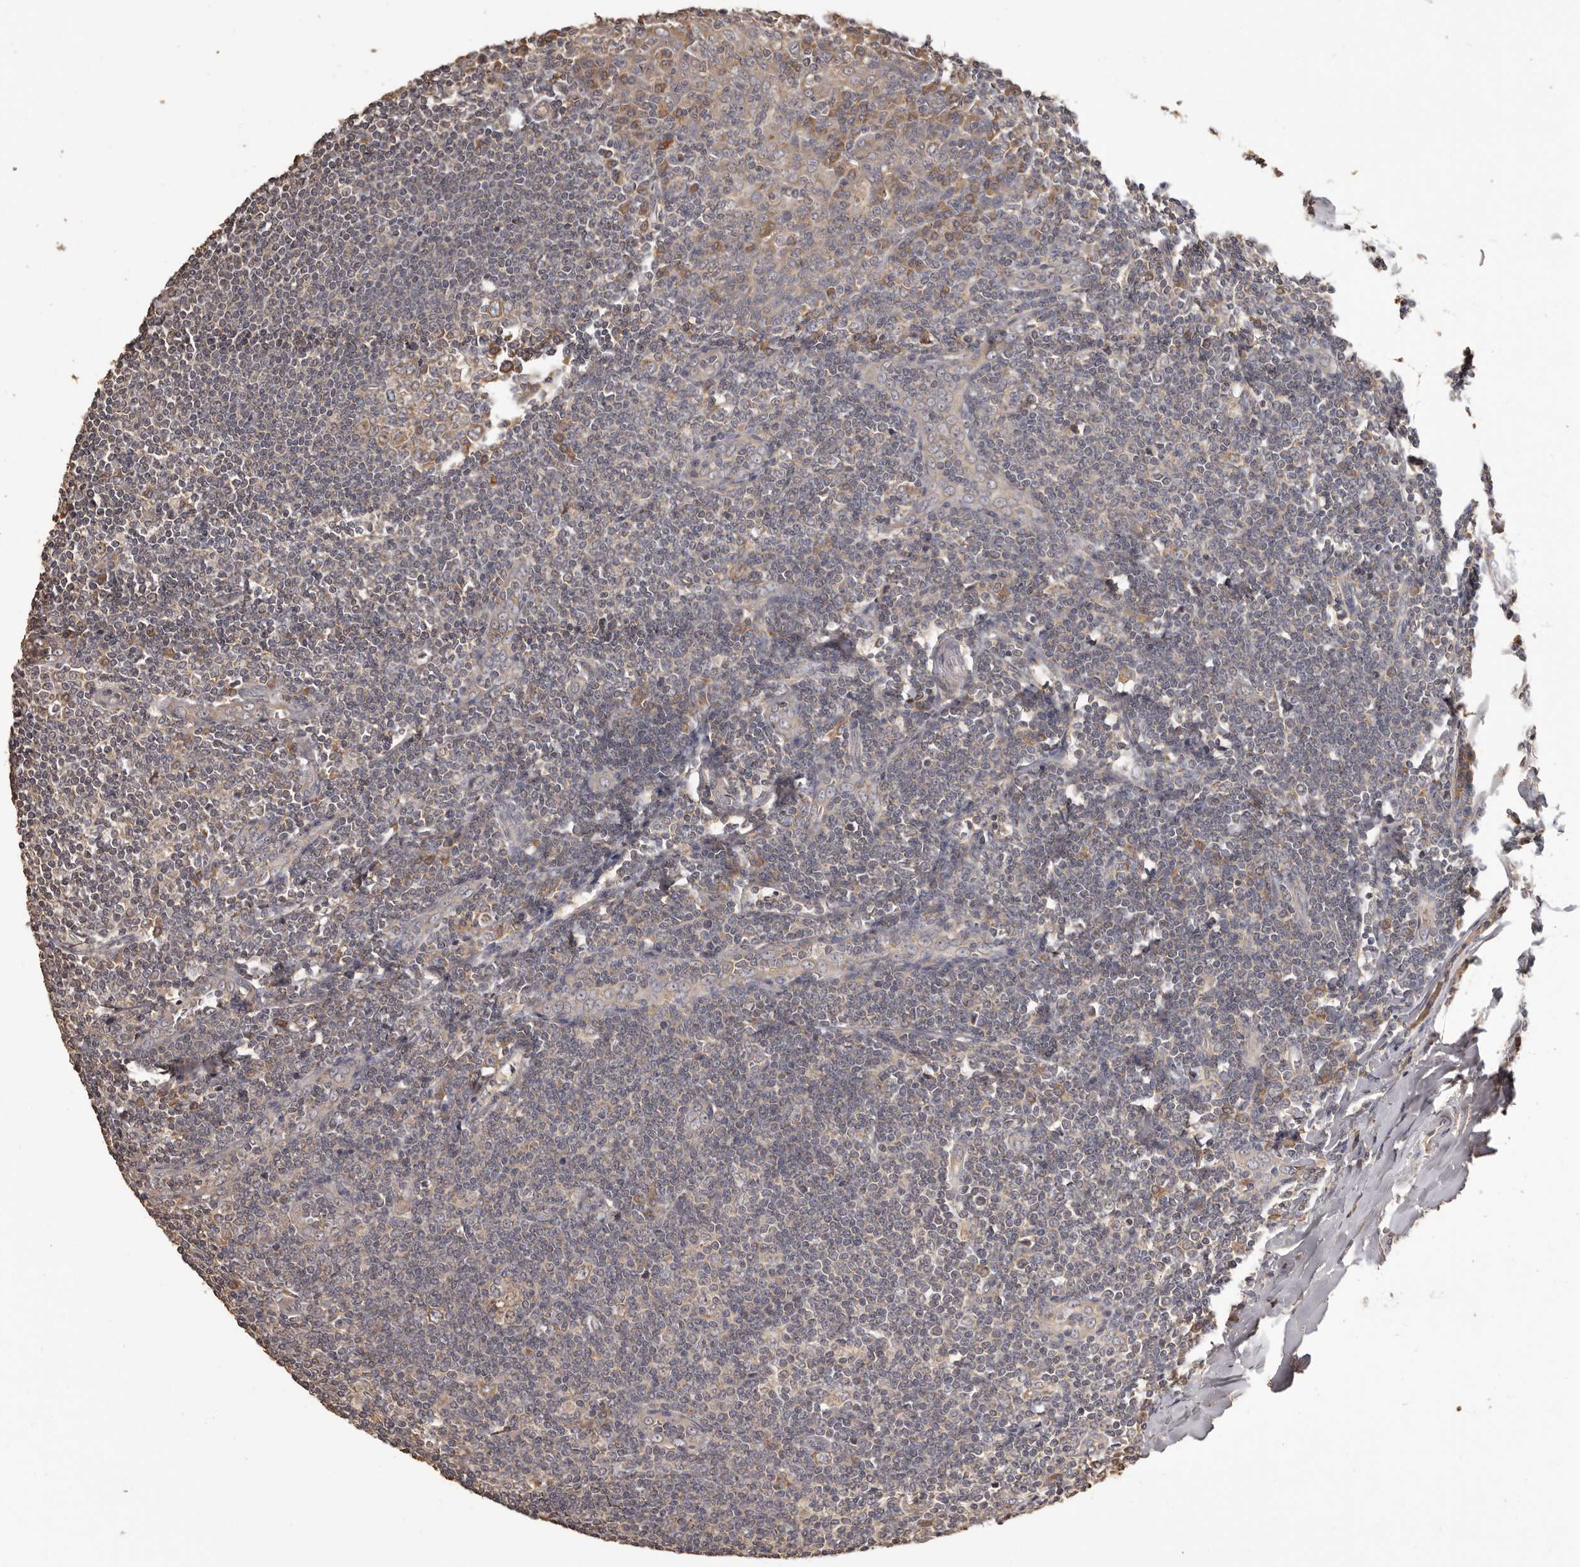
{"staining": {"intensity": "moderate", "quantity": ">75%", "location": "cytoplasmic/membranous"}, "tissue": "tonsil", "cell_type": "Germinal center cells", "image_type": "normal", "snomed": [{"axis": "morphology", "description": "Normal tissue, NOS"}, {"axis": "topography", "description": "Tonsil"}], "caption": "Moderate cytoplasmic/membranous expression is appreciated in approximately >75% of germinal center cells in unremarkable tonsil.", "gene": "MGAT5", "patient": {"sex": "male", "age": 27}}